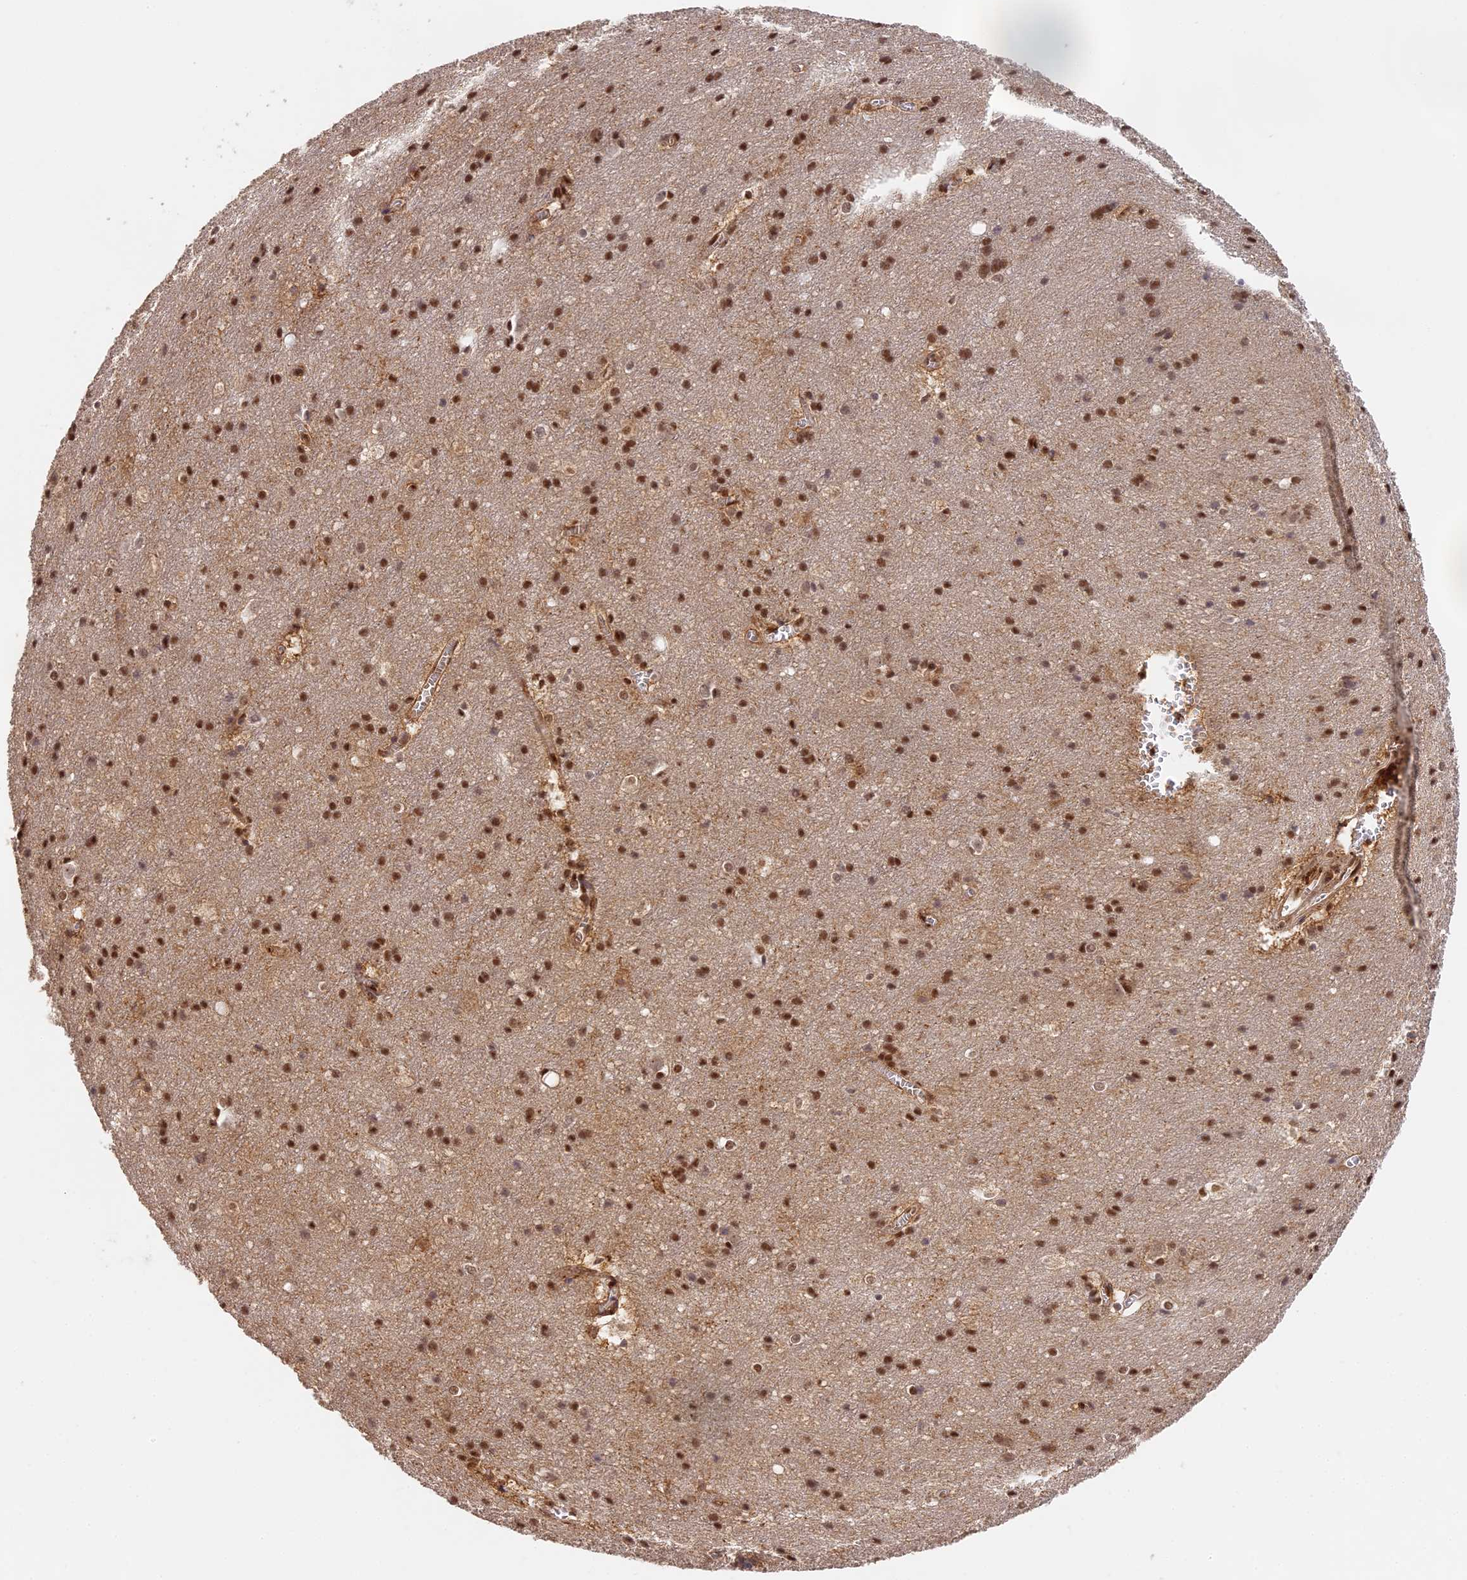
{"staining": {"intensity": "weak", "quantity": "25%-75%", "location": "nuclear"}, "tissue": "cerebral cortex", "cell_type": "Endothelial cells", "image_type": "normal", "snomed": [{"axis": "morphology", "description": "Normal tissue, NOS"}, {"axis": "topography", "description": "Cerebral cortex"}], "caption": "This histopathology image displays unremarkable cerebral cortex stained with IHC to label a protein in brown. The nuclear of endothelial cells show weak positivity for the protein. Nuclei are counter-stained blue.", "gene": "MYBL2", "patient": {"sex": "male", "age": 54}}